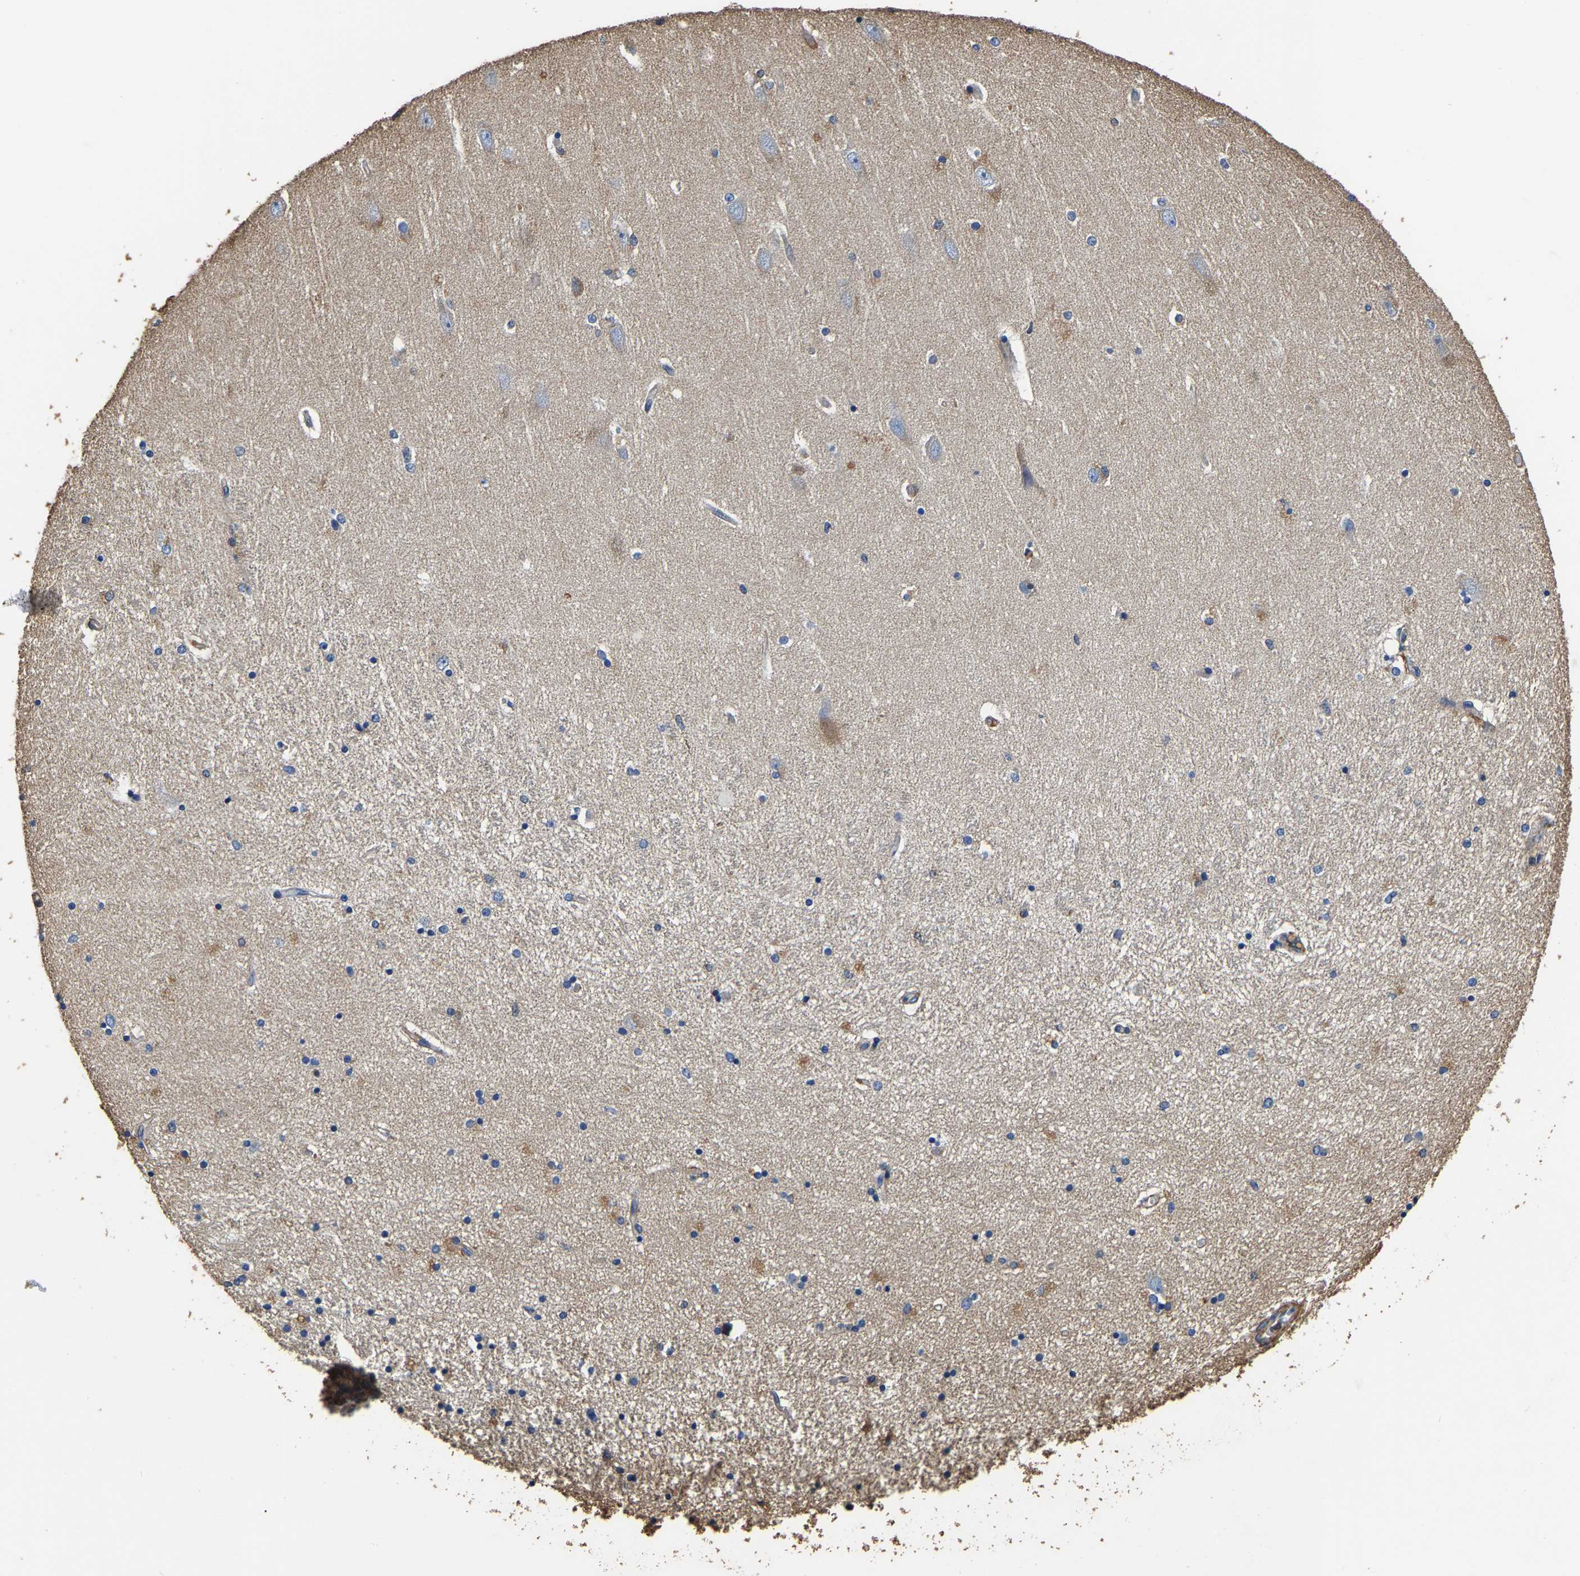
{"staining": {"intensity": "weak", "quantity": "<25%", "location": "cytoplasmic/membranous"}, "tissue": "hippocampus", "cell_type": "Glial cells", "image_type": "normal", "snomed": [{"axis": "morphology", "description": "Normal tissue, NOS"}, {"axis": "topography", "description": "Hippocampus"}], "caption": "An immunohistochemistry (IHC) image of benign hippocampus is shown. There is no staining in glial cells of hippocampus.", "gene": "ARMT1", "patient": {"sex": "female", "age": 54}}